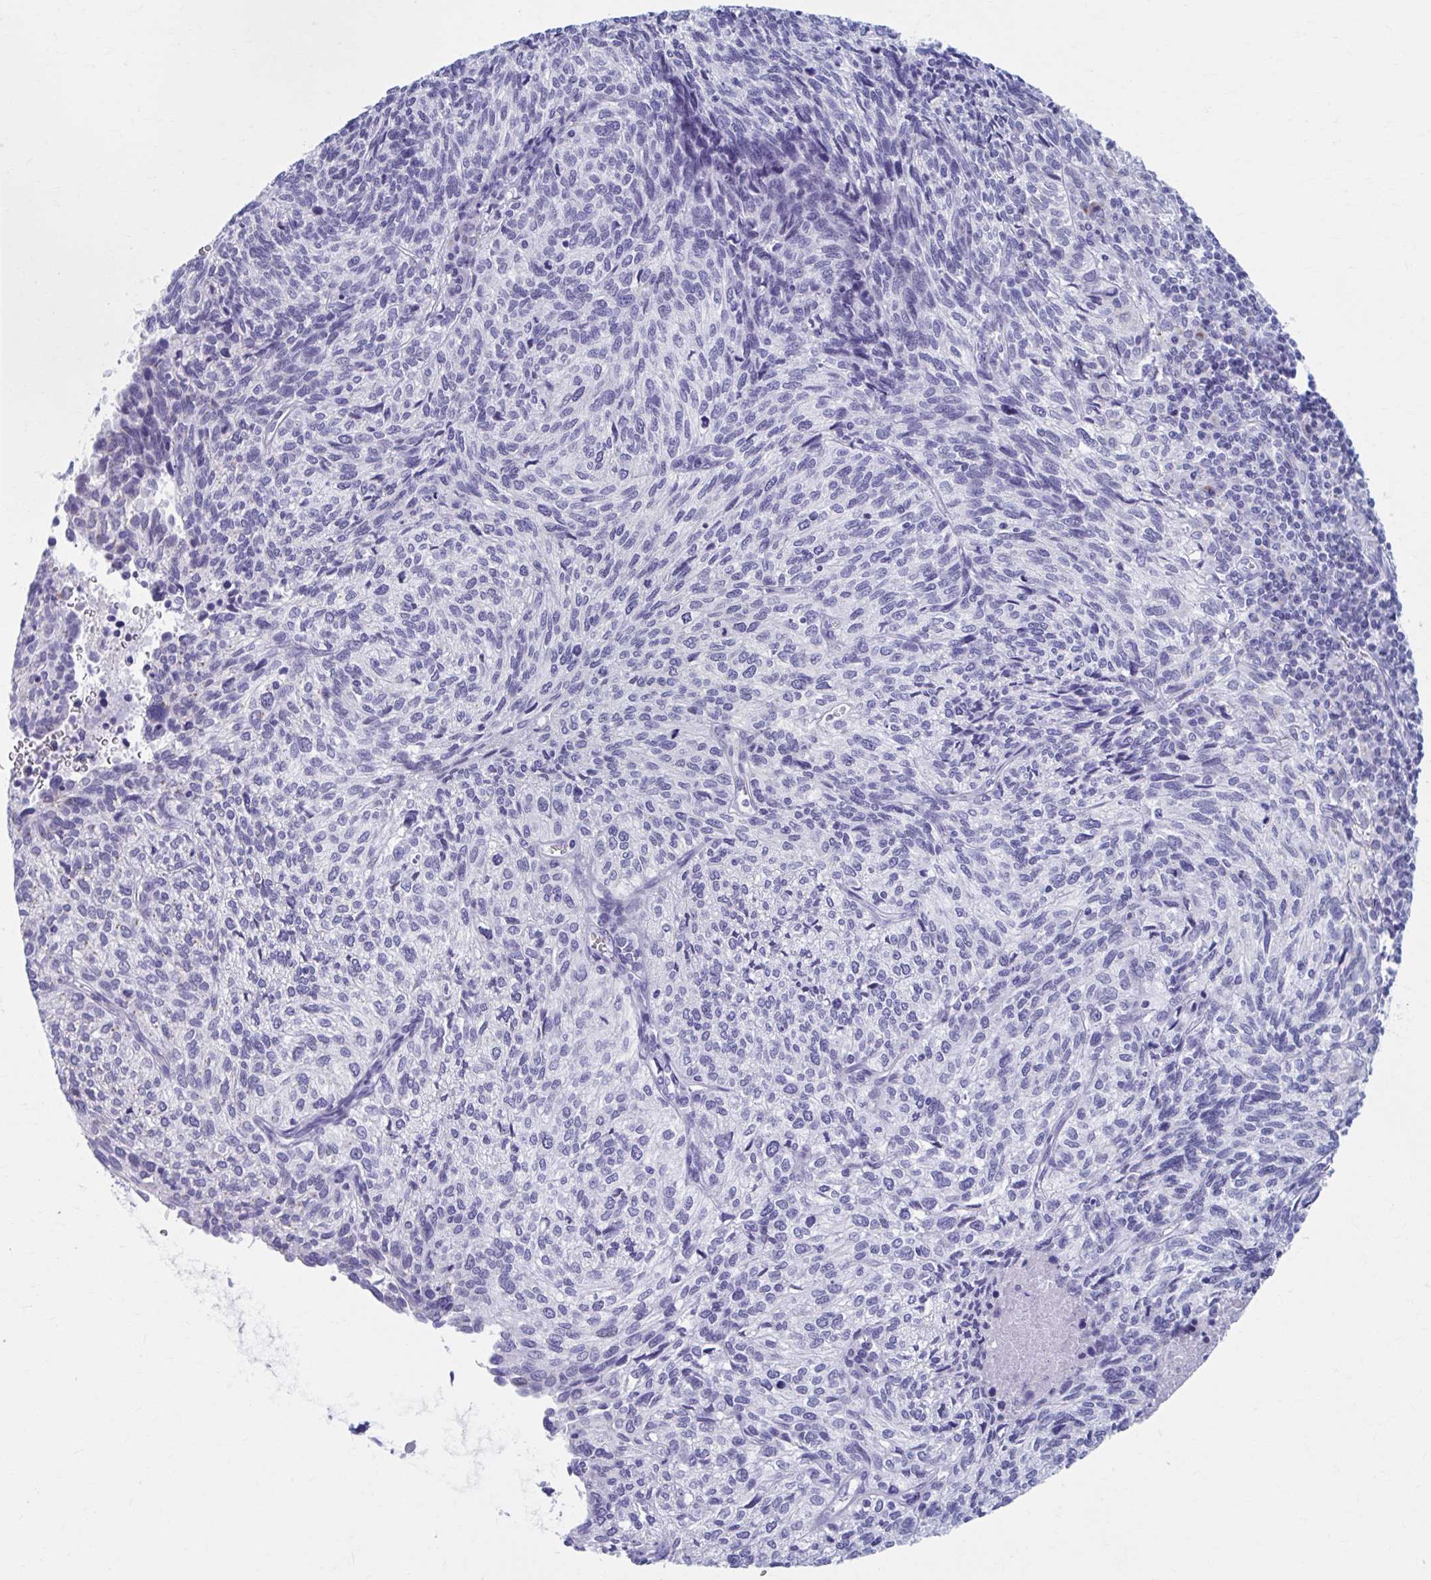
{"staining": {"intensity": "negative", "quantity": "none", "location": "none"}, "tissue": "cervical cancer", "cell_type": "Tumor cells", "image_type": "cancer", "snomed": [{"axis": "morphology", "description": "Squamous cell carcinoma, NOS"}, {"axis": "topography", "description": "Cervix"}], "caption": "Cervical squamous cell carcinoma stained for a protein using immunohistochemistry (IHC) displays no positivity tumor cells.", "gene": "KCNE2", "patient": {"sex": "female", "age": 45}}